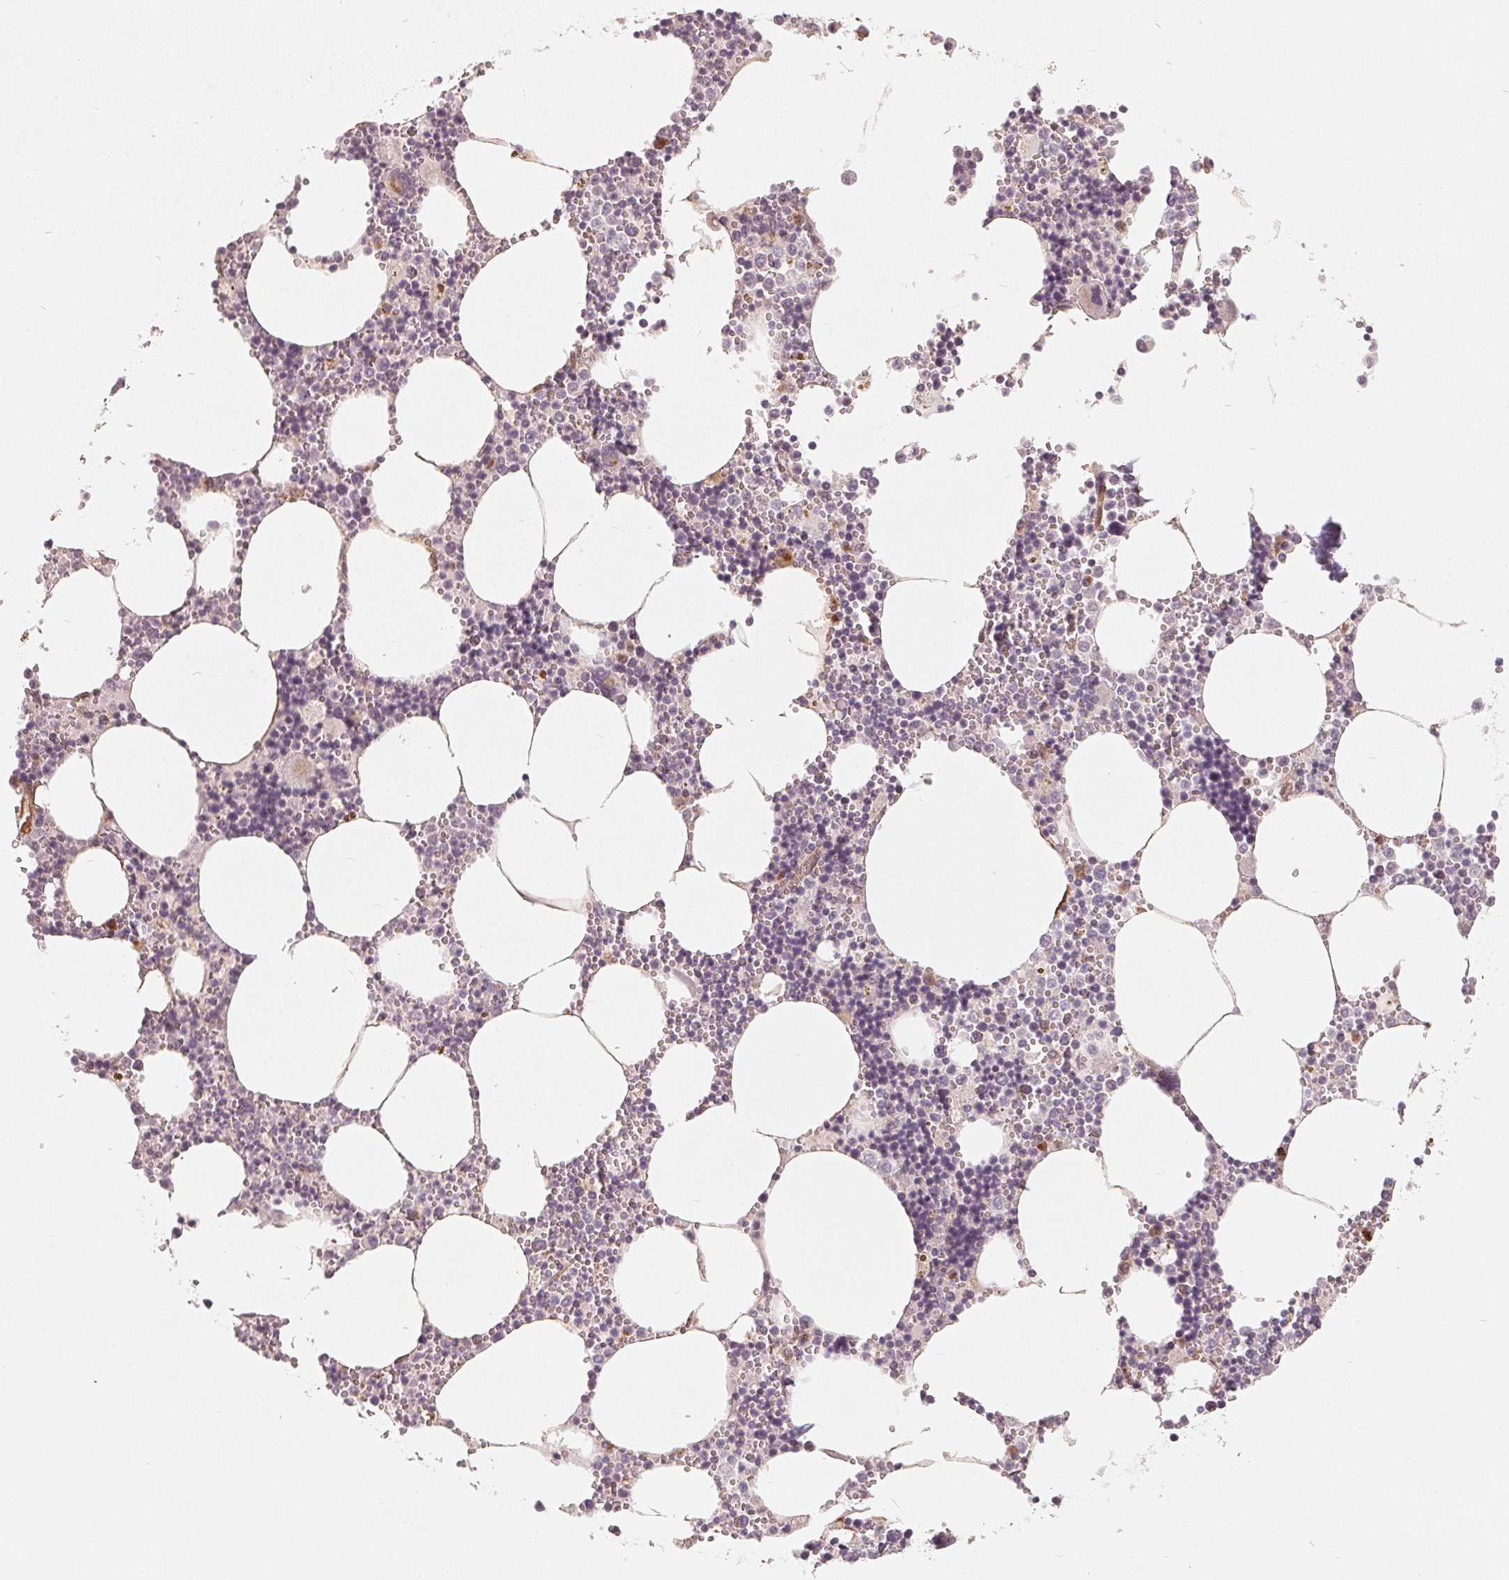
{"staining": {"intensity": "moderate", "quantity": "<25%", "location": "cytoplasmic/membranous"}, "tissue": "bone marrow", "cell_type": "Hematopoietic cells", "image_type": "normal", "snomed": [{"axis": "morphology", "description": "Normal tissue, NOS"}, {"axis": "topography", "description": "Bone marrow"}], "caption": "A brown stain highlights moderate cytoplasmic/membranous staining of a protein in hematopoietic cells of benign bone marrow. (IHC, brightfield microscopy, high magnification).", "gene": "TMSB15B", "patient": {"sex": "male", "age": 54}}